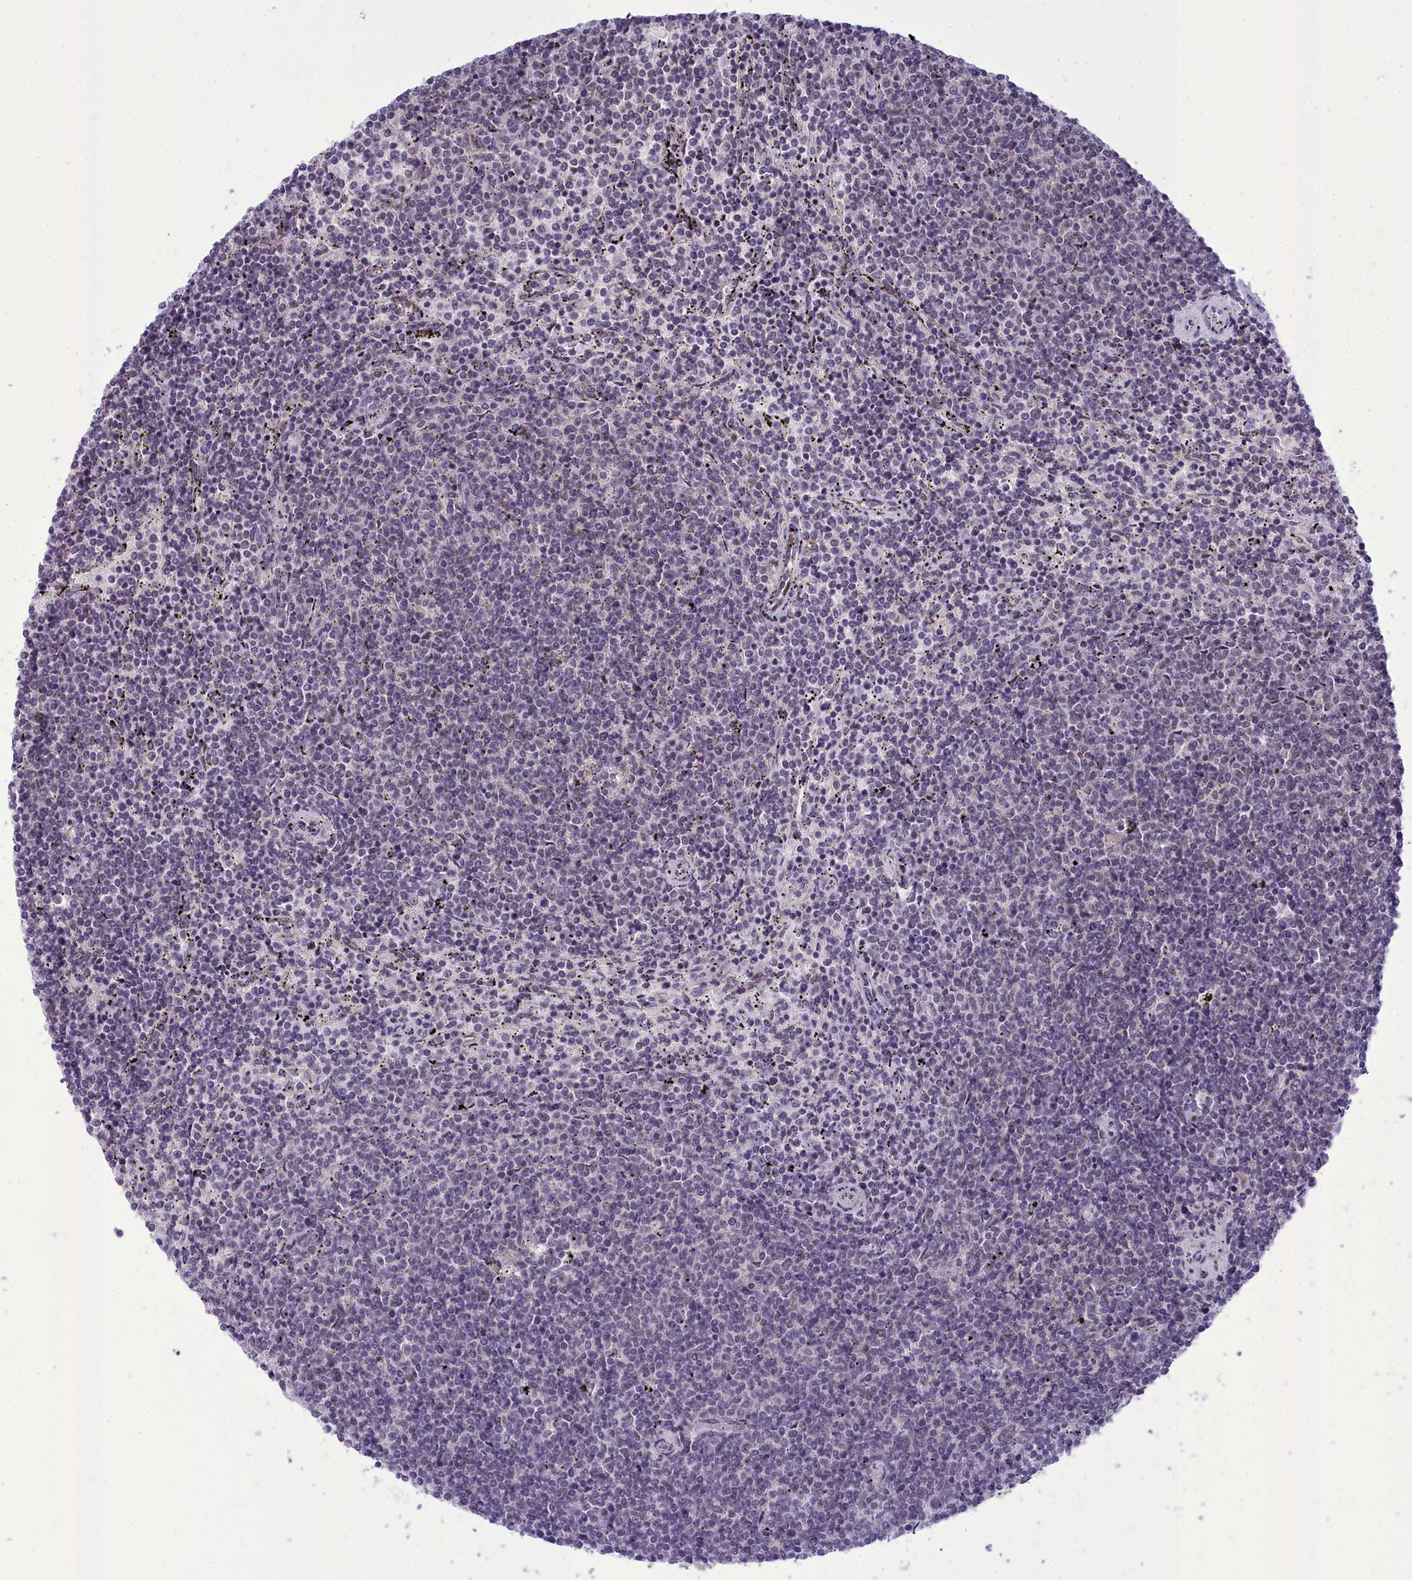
{"staining": {"intensity": "negative", "quantity": "none", "location": "none"}, "tissue": "lymphoma", "cell_type": "Tumor cells", "image_type": "cancer", "snomed": [{"axis": "morphology", "description": "Malignant lymphoma, non-Hodgkin's type, Low grade"}, {"axis": "topography", "description": "Spleen"}], "caption": "IHC image of human lymphoma stained for a protein (brown), which reveals no expression in tumor cells.", "gene": "CEACAM19", "patient": {"sex": "female", "age": 50}}